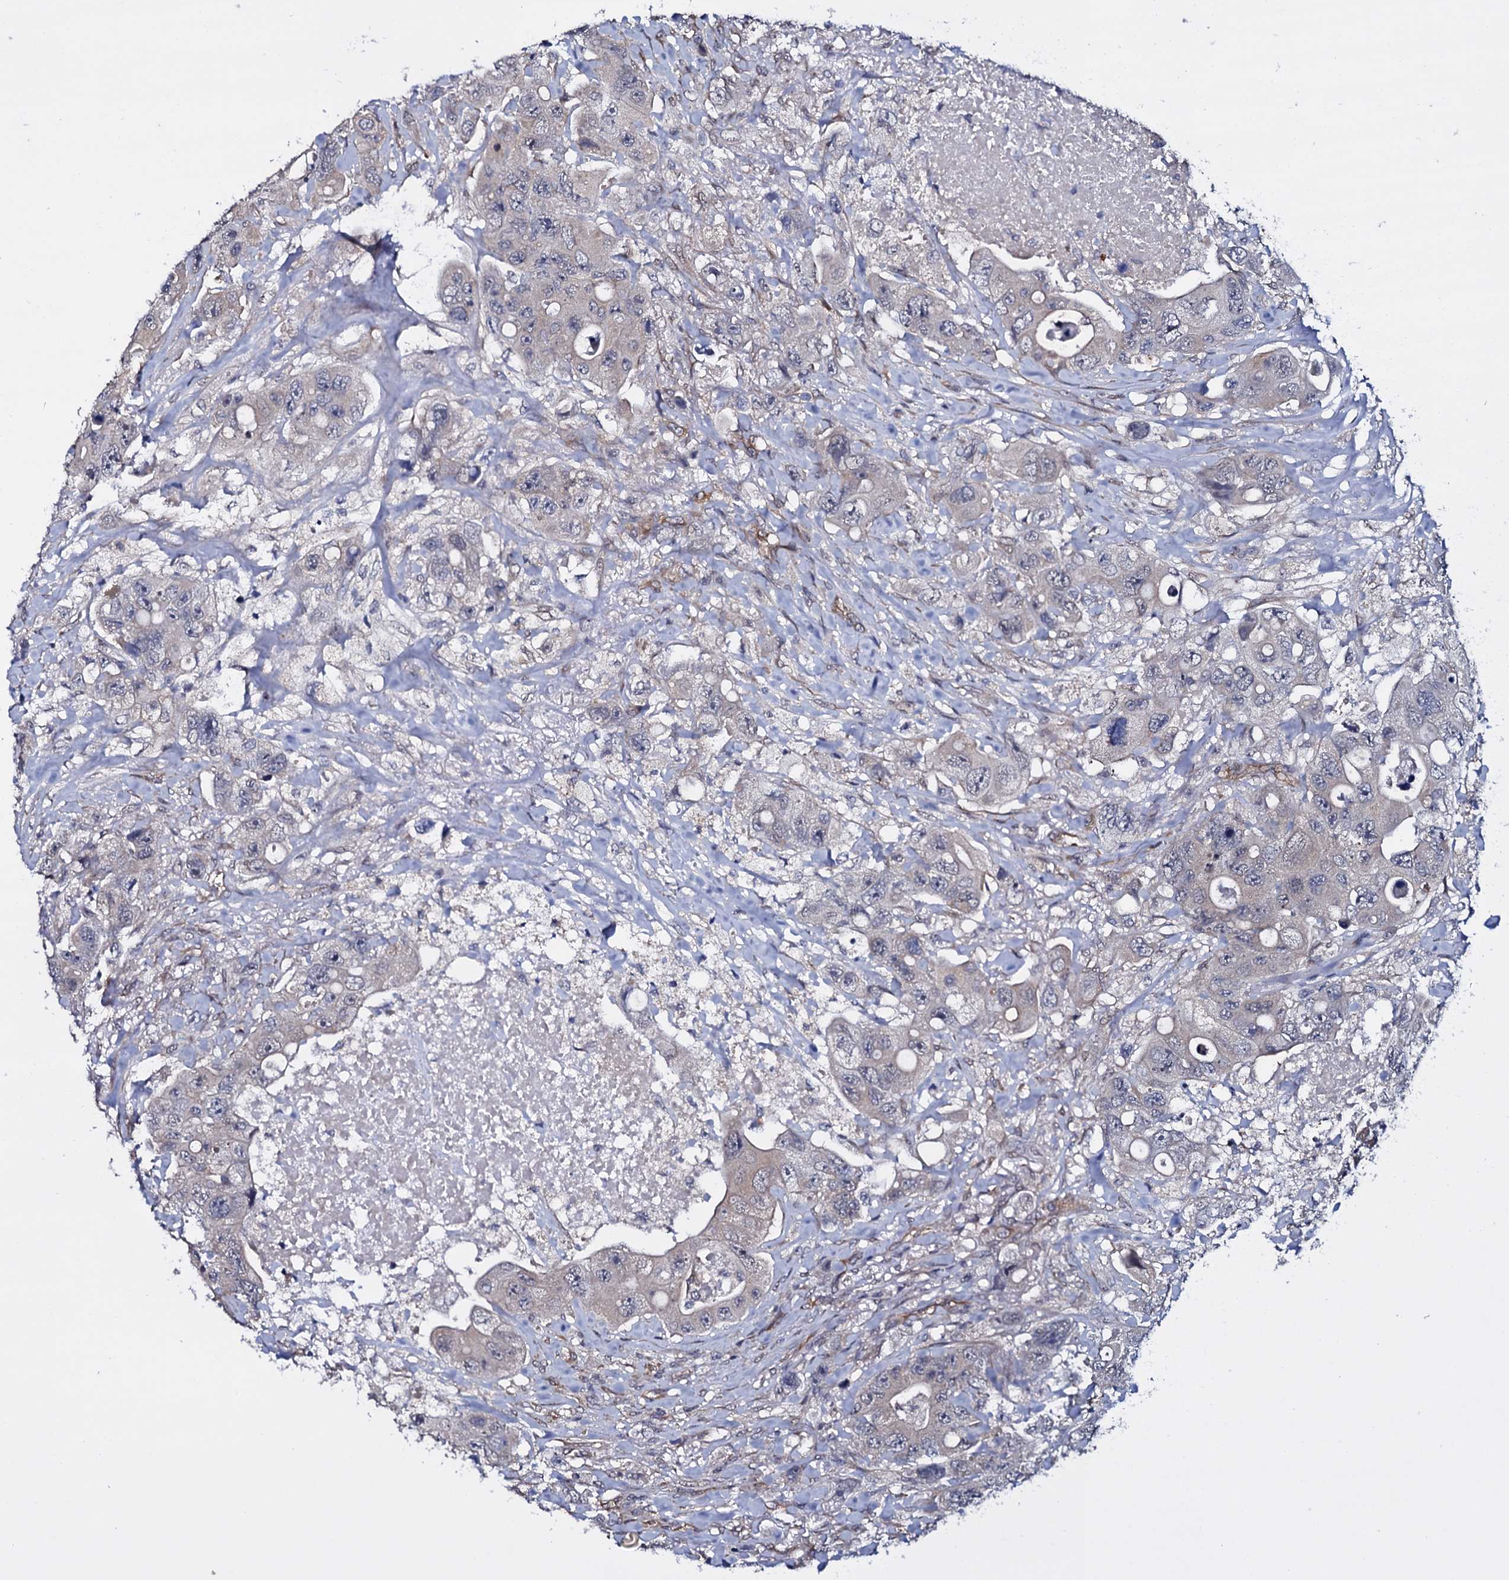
{"staining": {"intensity": "negative", "quantity": "none", "location": "none"}, "tissue": "colorectal cancer", "cell_type": "Tumor cells", "image_type": "cancer", "snomed": [{"axis": "morphology", "description": "Adenocarcinoma, NOS"}, {"axis": "topography", "description": "Colon"}], "caption": "Immunohistochemistry histopathology image of neoplastic tissue: colorectal cancer stained with DAB (3,3'-diaminobenzidine) exhibits no significant protein staining in tumor cells. (Brightfield microscopy of DAB IHC at high magnification).", "gene": "GAREM1", "patient": {"sex": "female", "age": 46}}